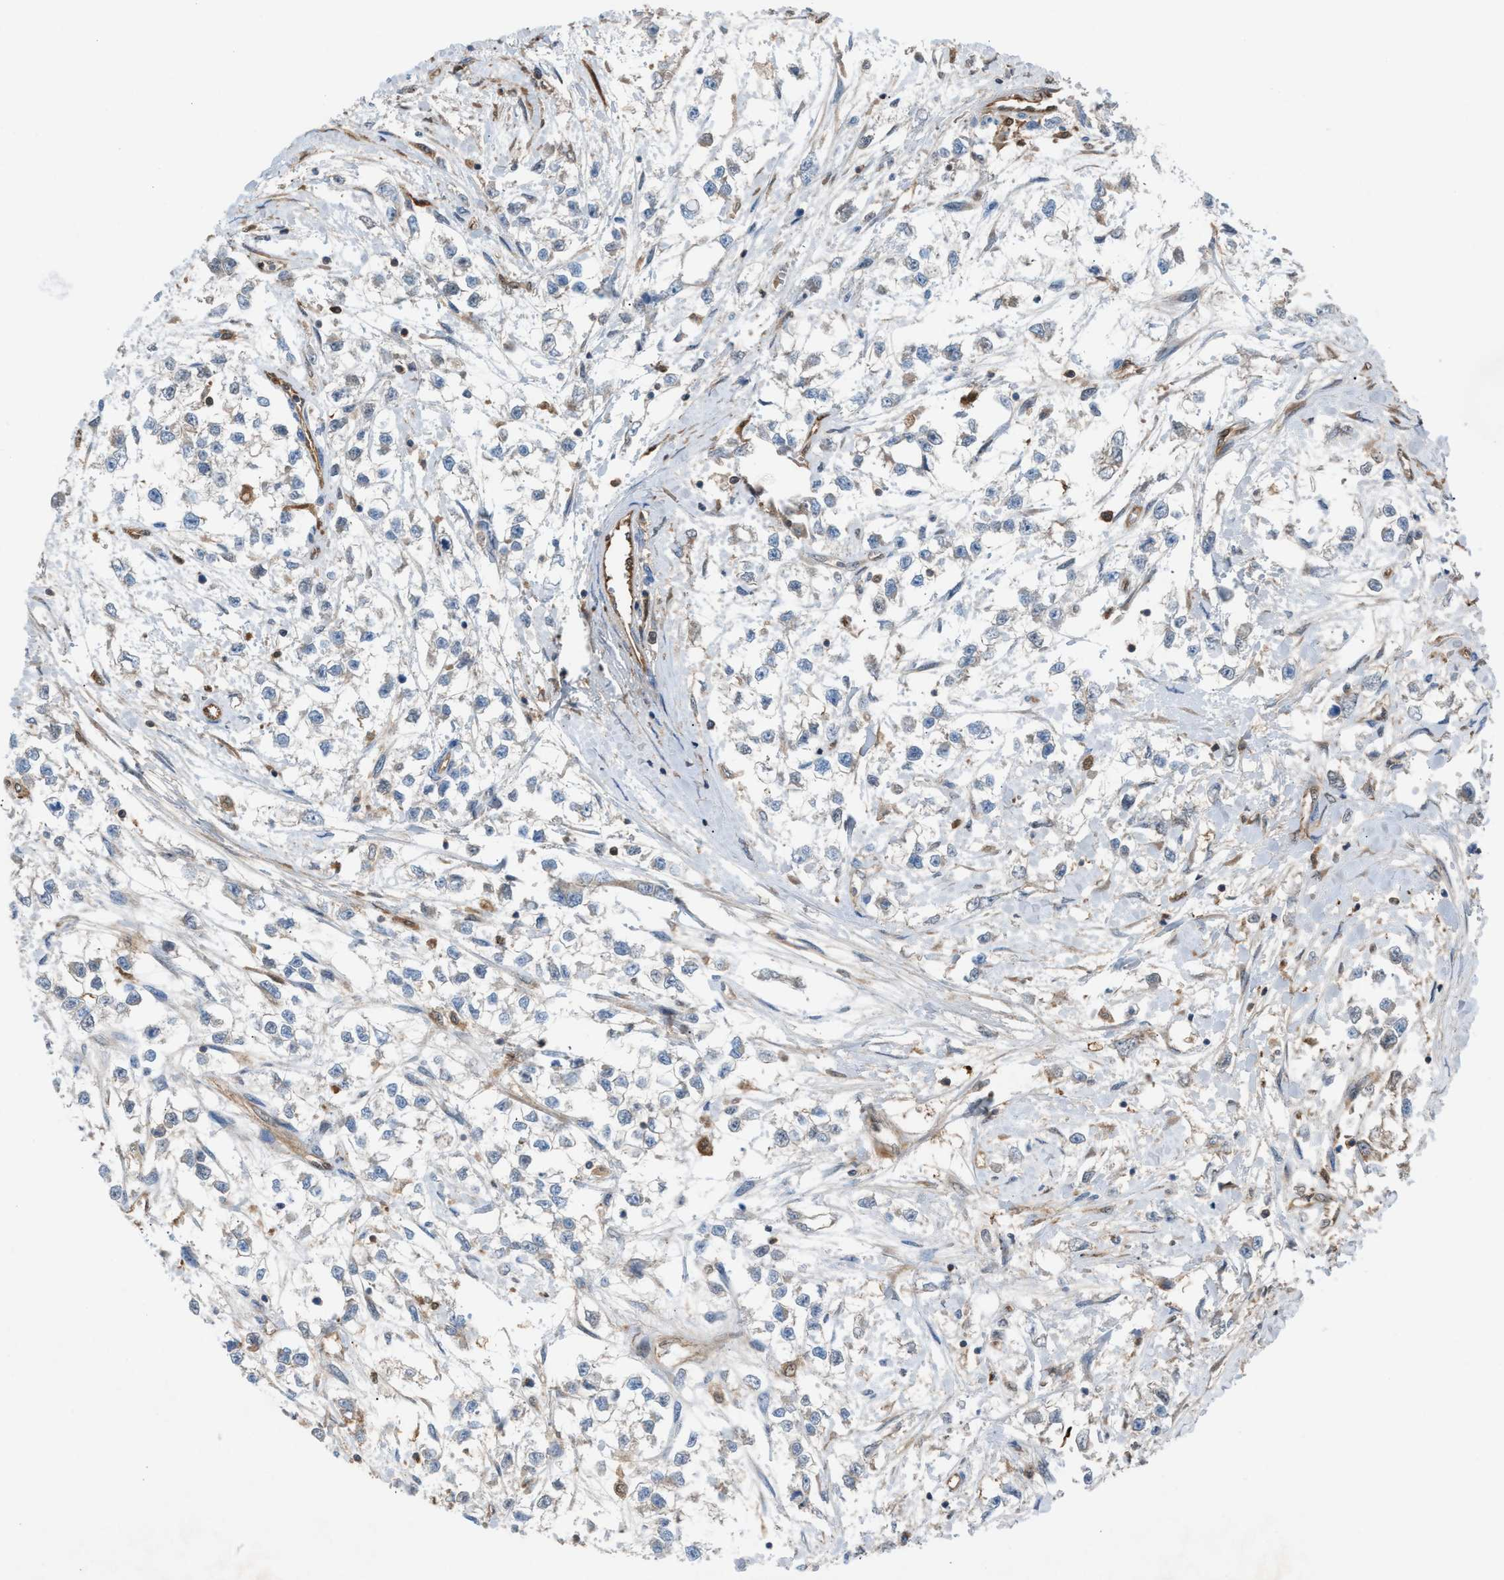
{"staining": {"intensity": "negative", "quantity": "none", "location": "none"}, "tissue": "testis cancer", "cell_type": "Tumor cells", "image_type": "cancer", "snomed": [{"axis": "morphology", "description": "Seminoma, NOS"}, {"axis": "morphology", "description": "Carcinoma, Embryonal, NOS"}, {"axis": "topography", "description": "Testis"}], "caption": "High magnification brightfield microscopy of testis cancer stained with DAB (3,3'-diaminobenzidine) (brown) and counterstained with hematoxylin (blue): tumor cells show no significant staining.", "gene": "TPK1", "patient": {"sex": "male", "age": 51}}